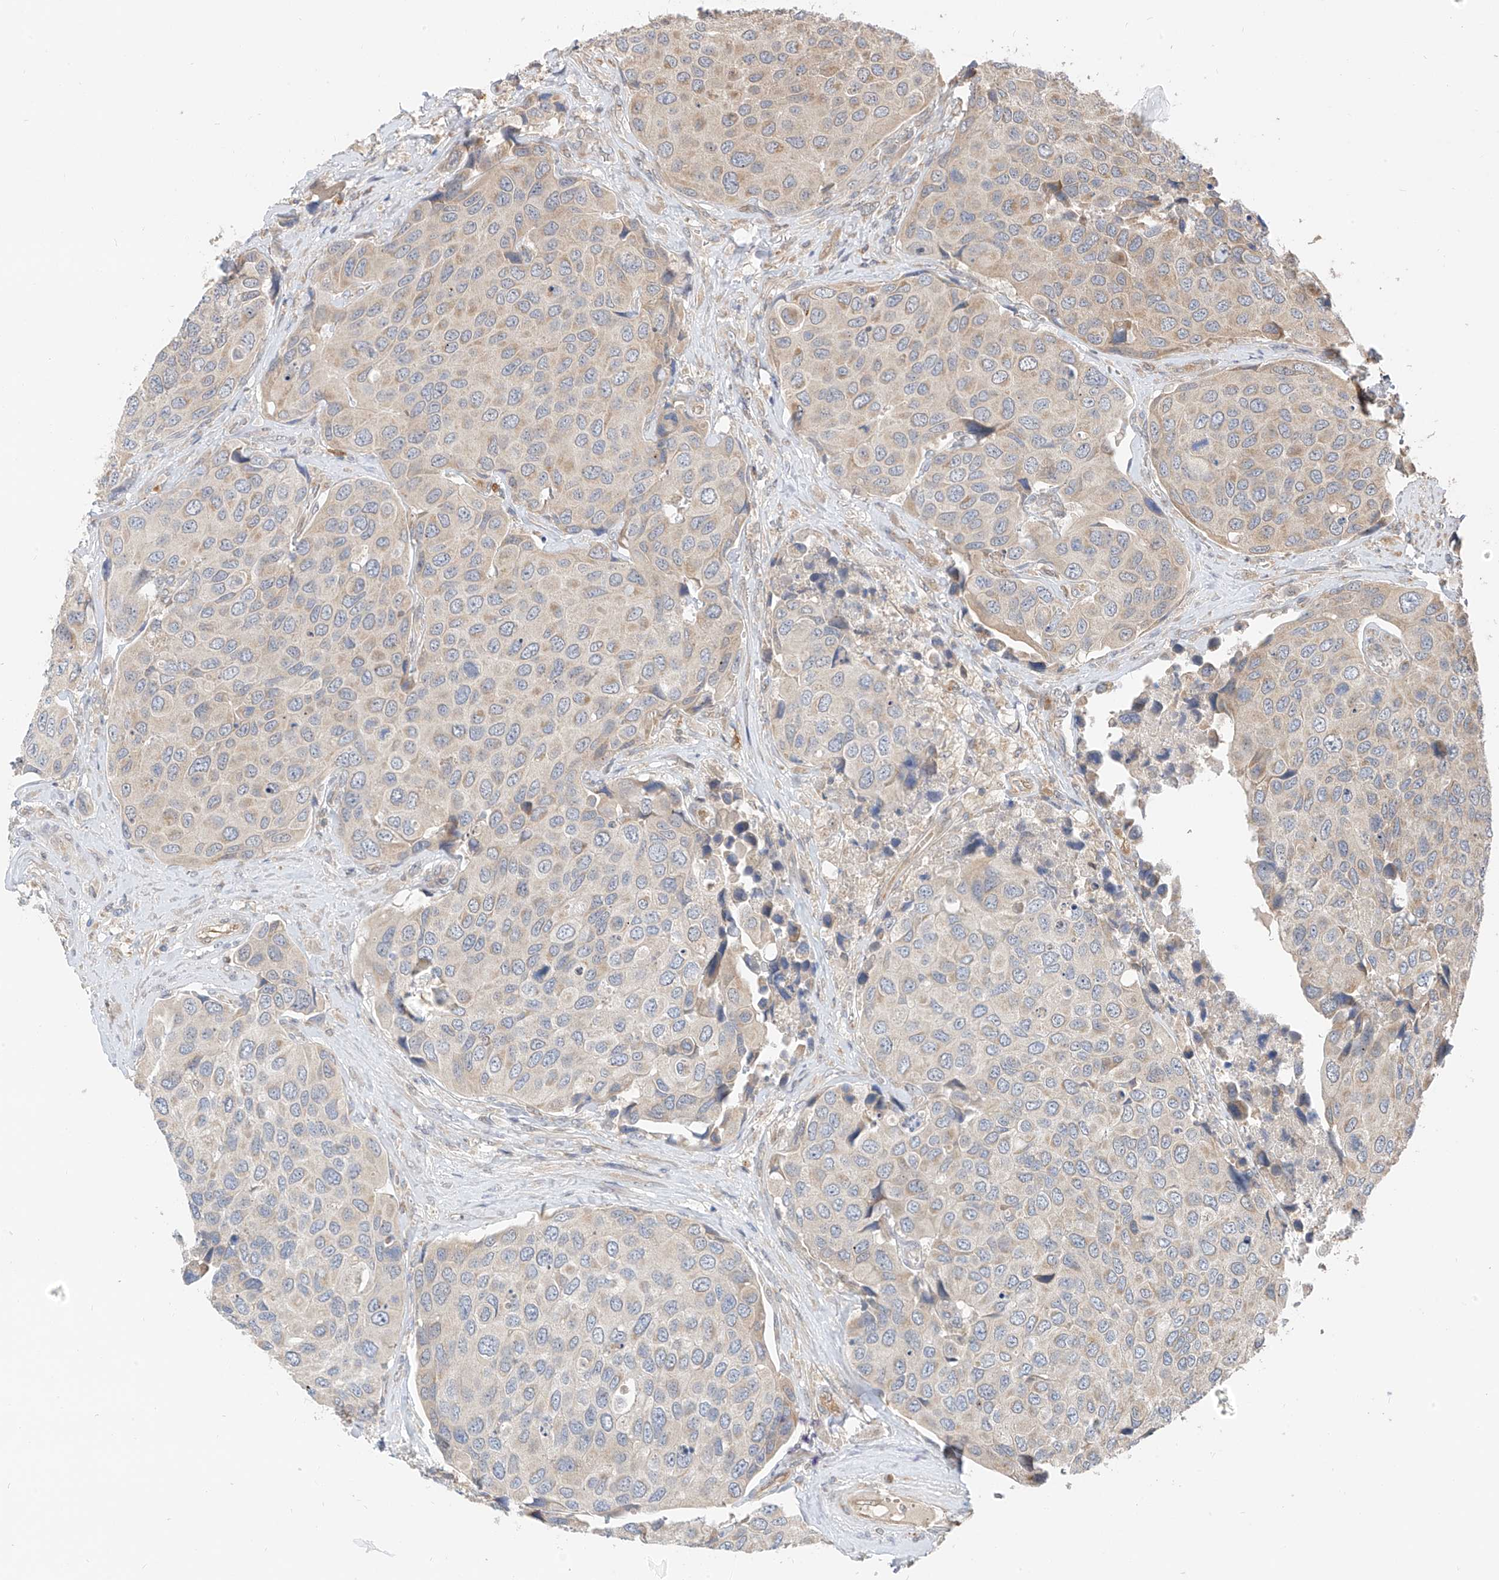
{"staining": {"intensity": "weak", "quantity": "<25%", "location": "cytoplasmic/membranous"}, "tissue": "urothelial cancer", "cell_type": "Tumor cells", "image_type": "cancer", "snomed": [{"axis": "morphology", "description": "Urothelial carcinoma, High grade"}, {"axis": "topography", "description": "Urinary bladder"}], "caption": "Tumor cells are negative for protein expression in human urothelial cancer. Nuclei are stained in blue.", "gene": "PPA2", "patient": {"sex": "male", "age": 74}}